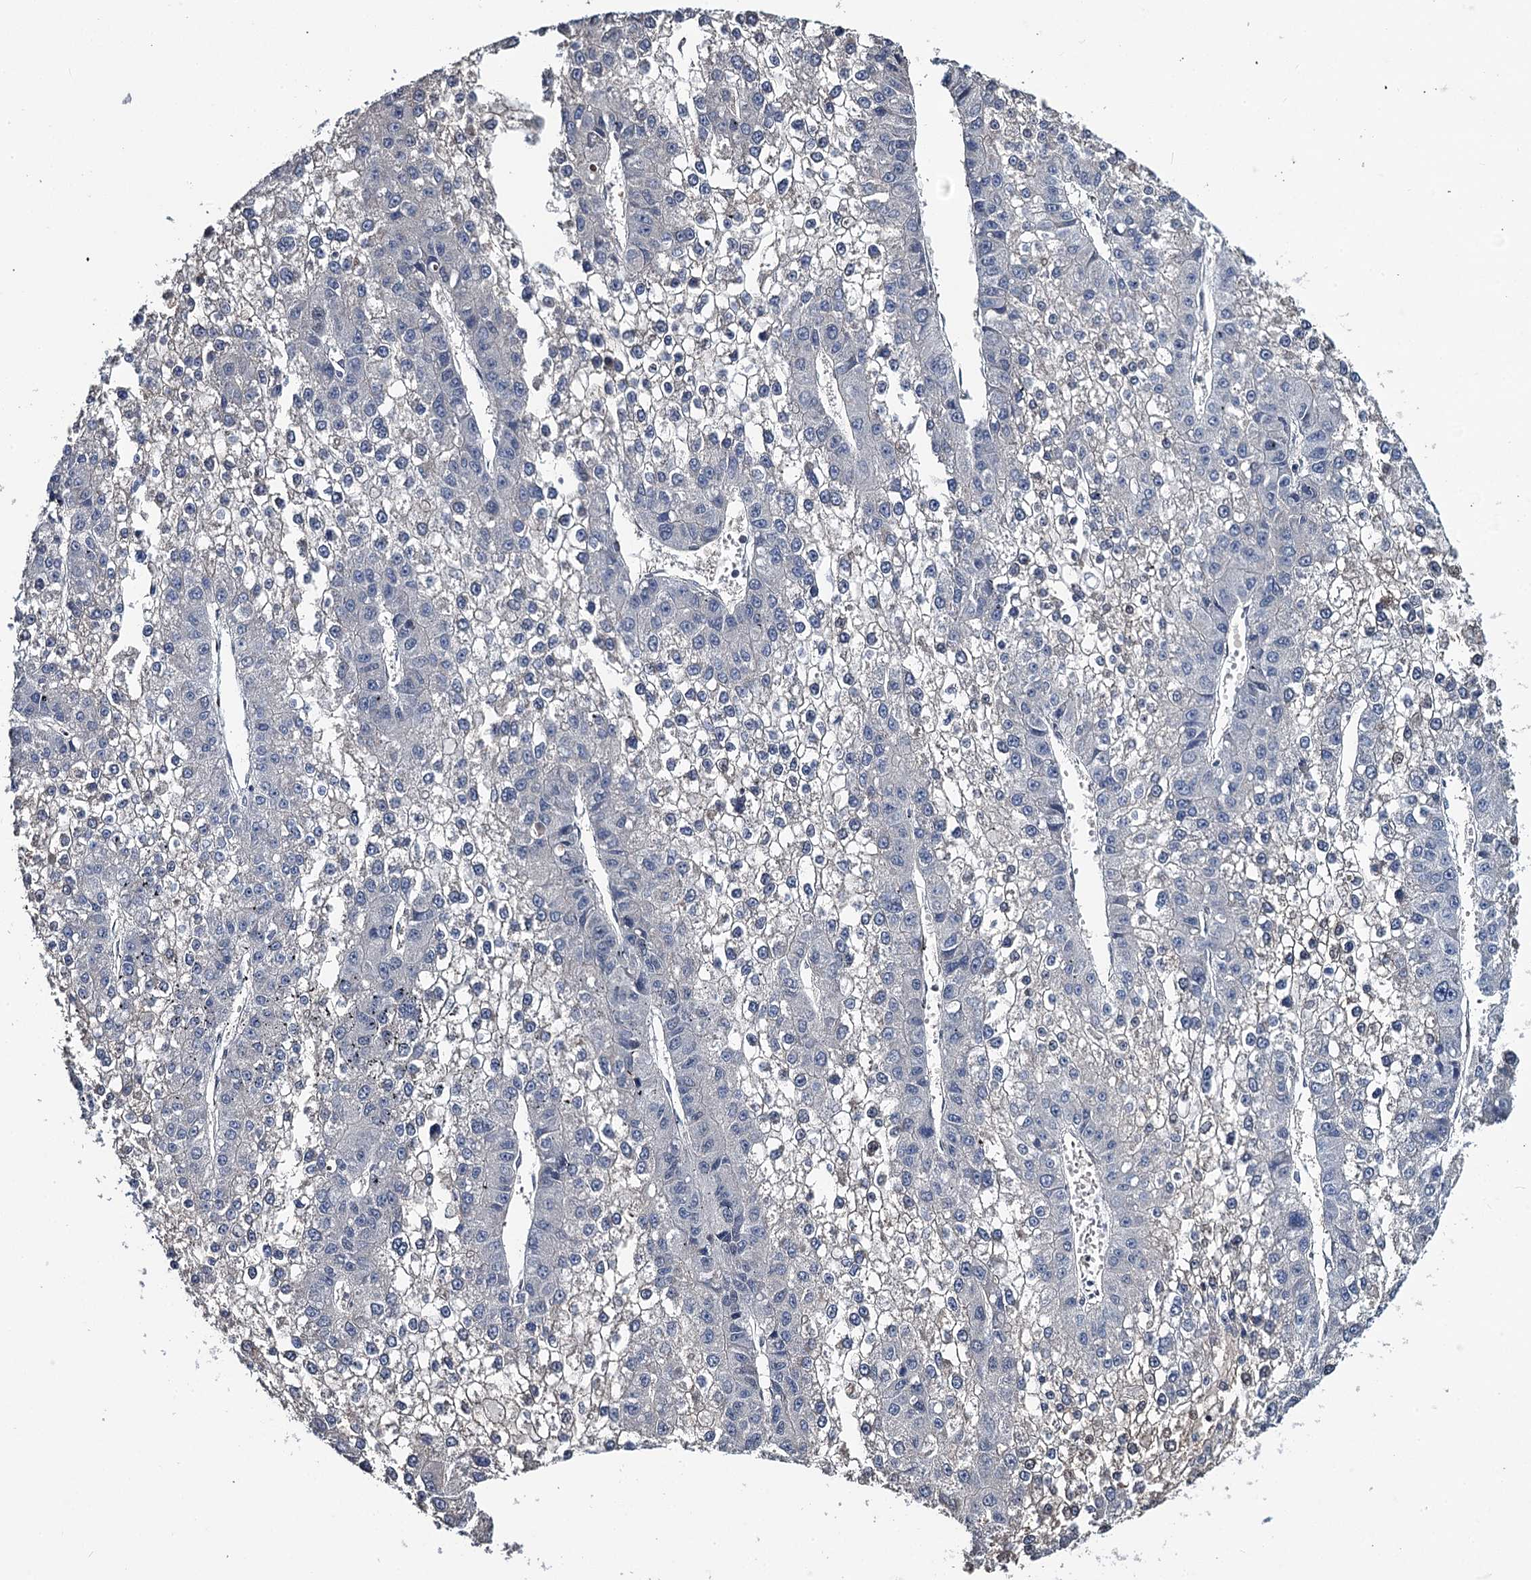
{"staining": {"intensity": "negative", "quantity": "none", "location": "none"}, "tissue": "liver cancer", "cell_type": "Tumor cells", "image_type": "cancer", "snomed": [{"axis": "morphology", "description": "Carcinoma, Hepatocellular, NOS"}, {"axis": "topography", "description": "Liver"}], "caption": "Photomicrograph shows no protein staining in tumor cells of liver cancer tissue. (DAB immunohistochemistry (IHC), high magnification).", "gene": "TOX3", "patient": {"sex": "female", "age": 73}}